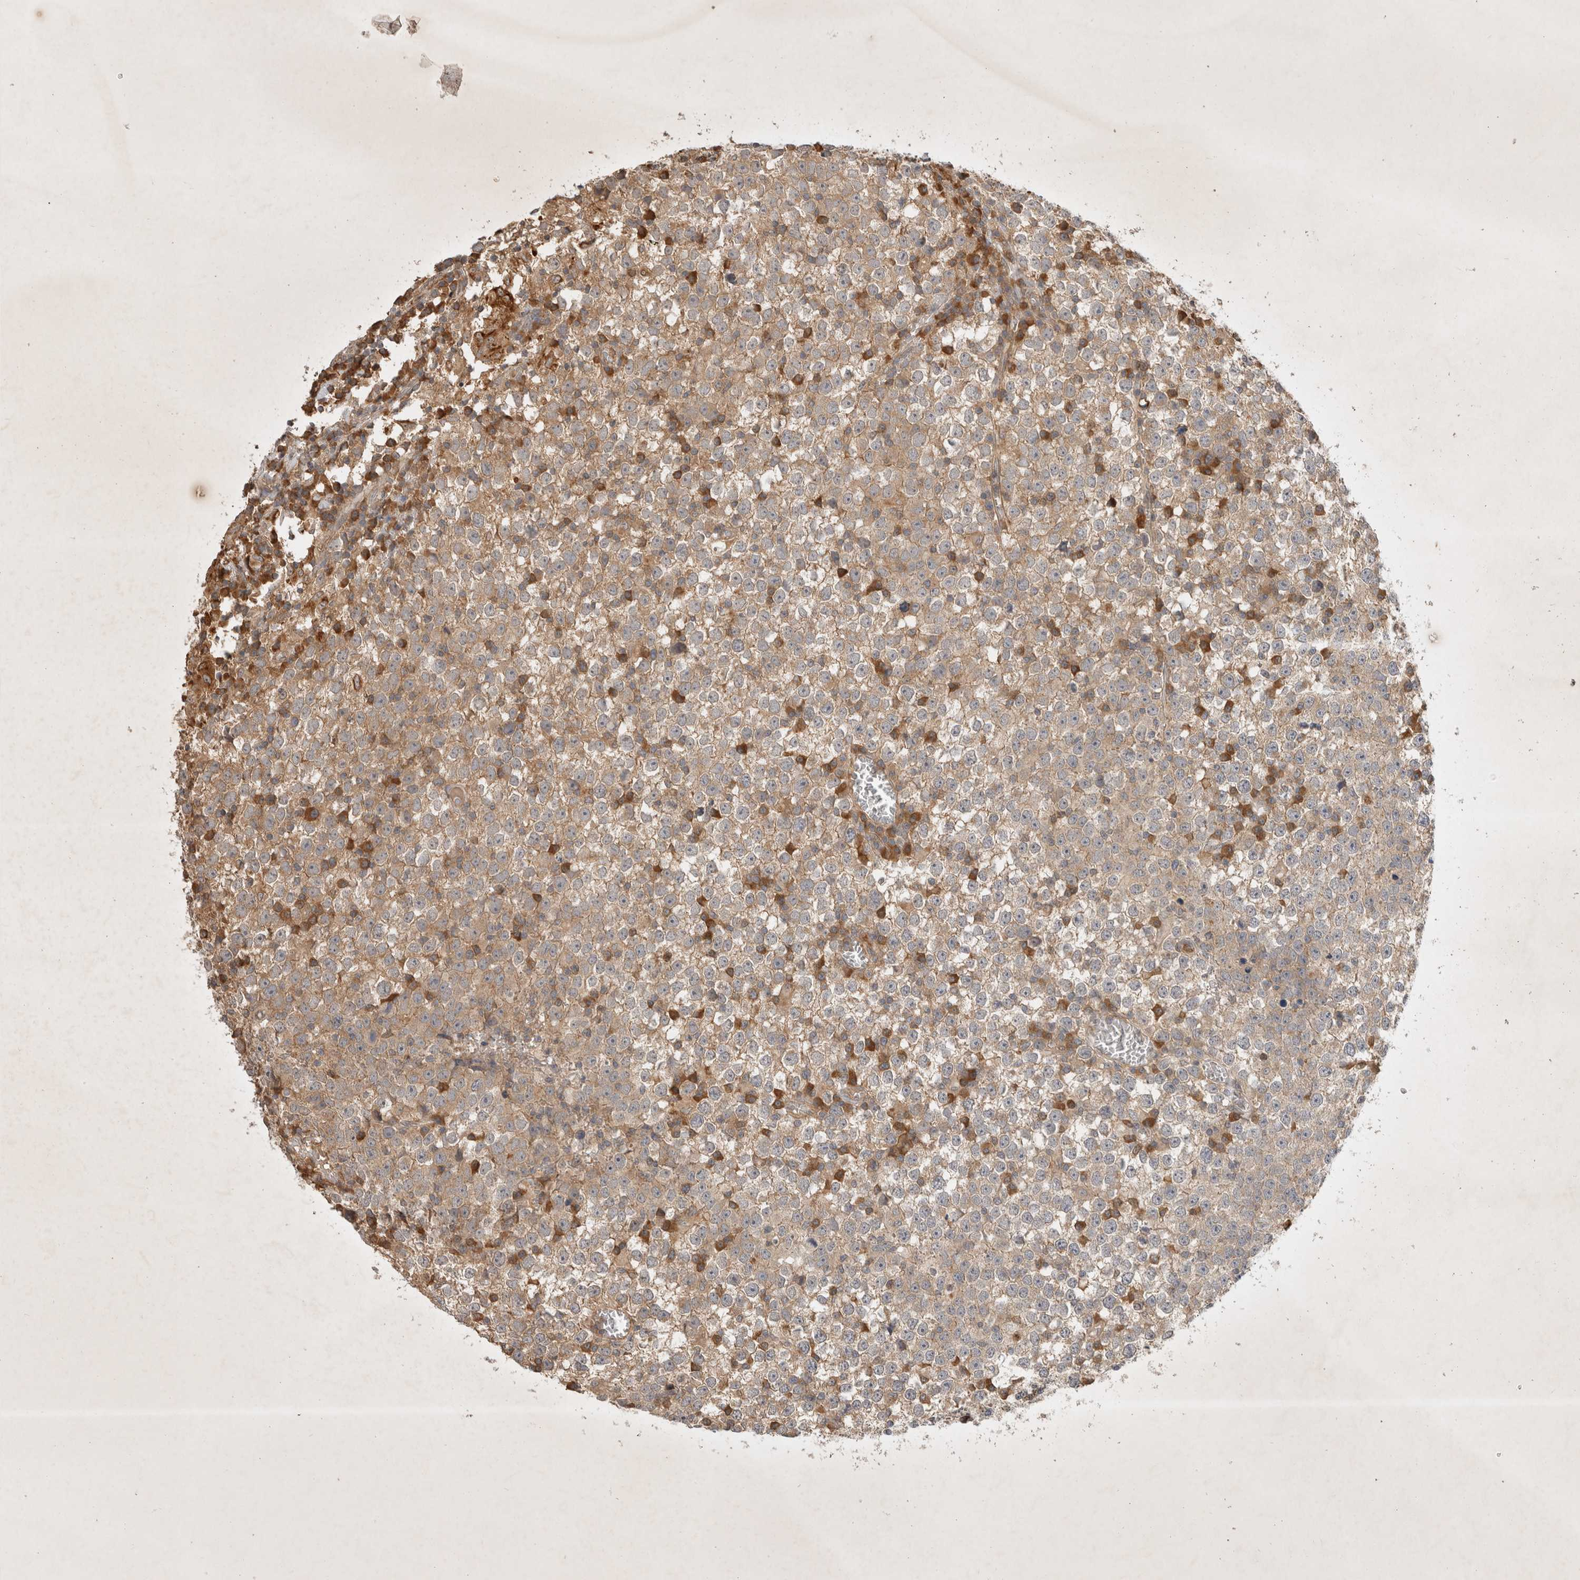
{"staining": {"intensity": "weak", "quantity": "25%-75%", "location": "cytoplasmic/membranous"}, "tissue": "testis cancer", "cell_type": "Tumor cells", "image_type": "cancer", "snomed": [{"axis": "morphology", "description": "Seminoma, NOS"}, {"axis": "topography", "description": "Testis"}], "caption": "Immunohistochemical staining of testis cancer (seminoma) shows low levels of weak cytoplasmic/membranous positivity in approximately 25%-75% of tumor cells.", "gene": "YES1", "patient": {"sex": "male", "age": 65}}